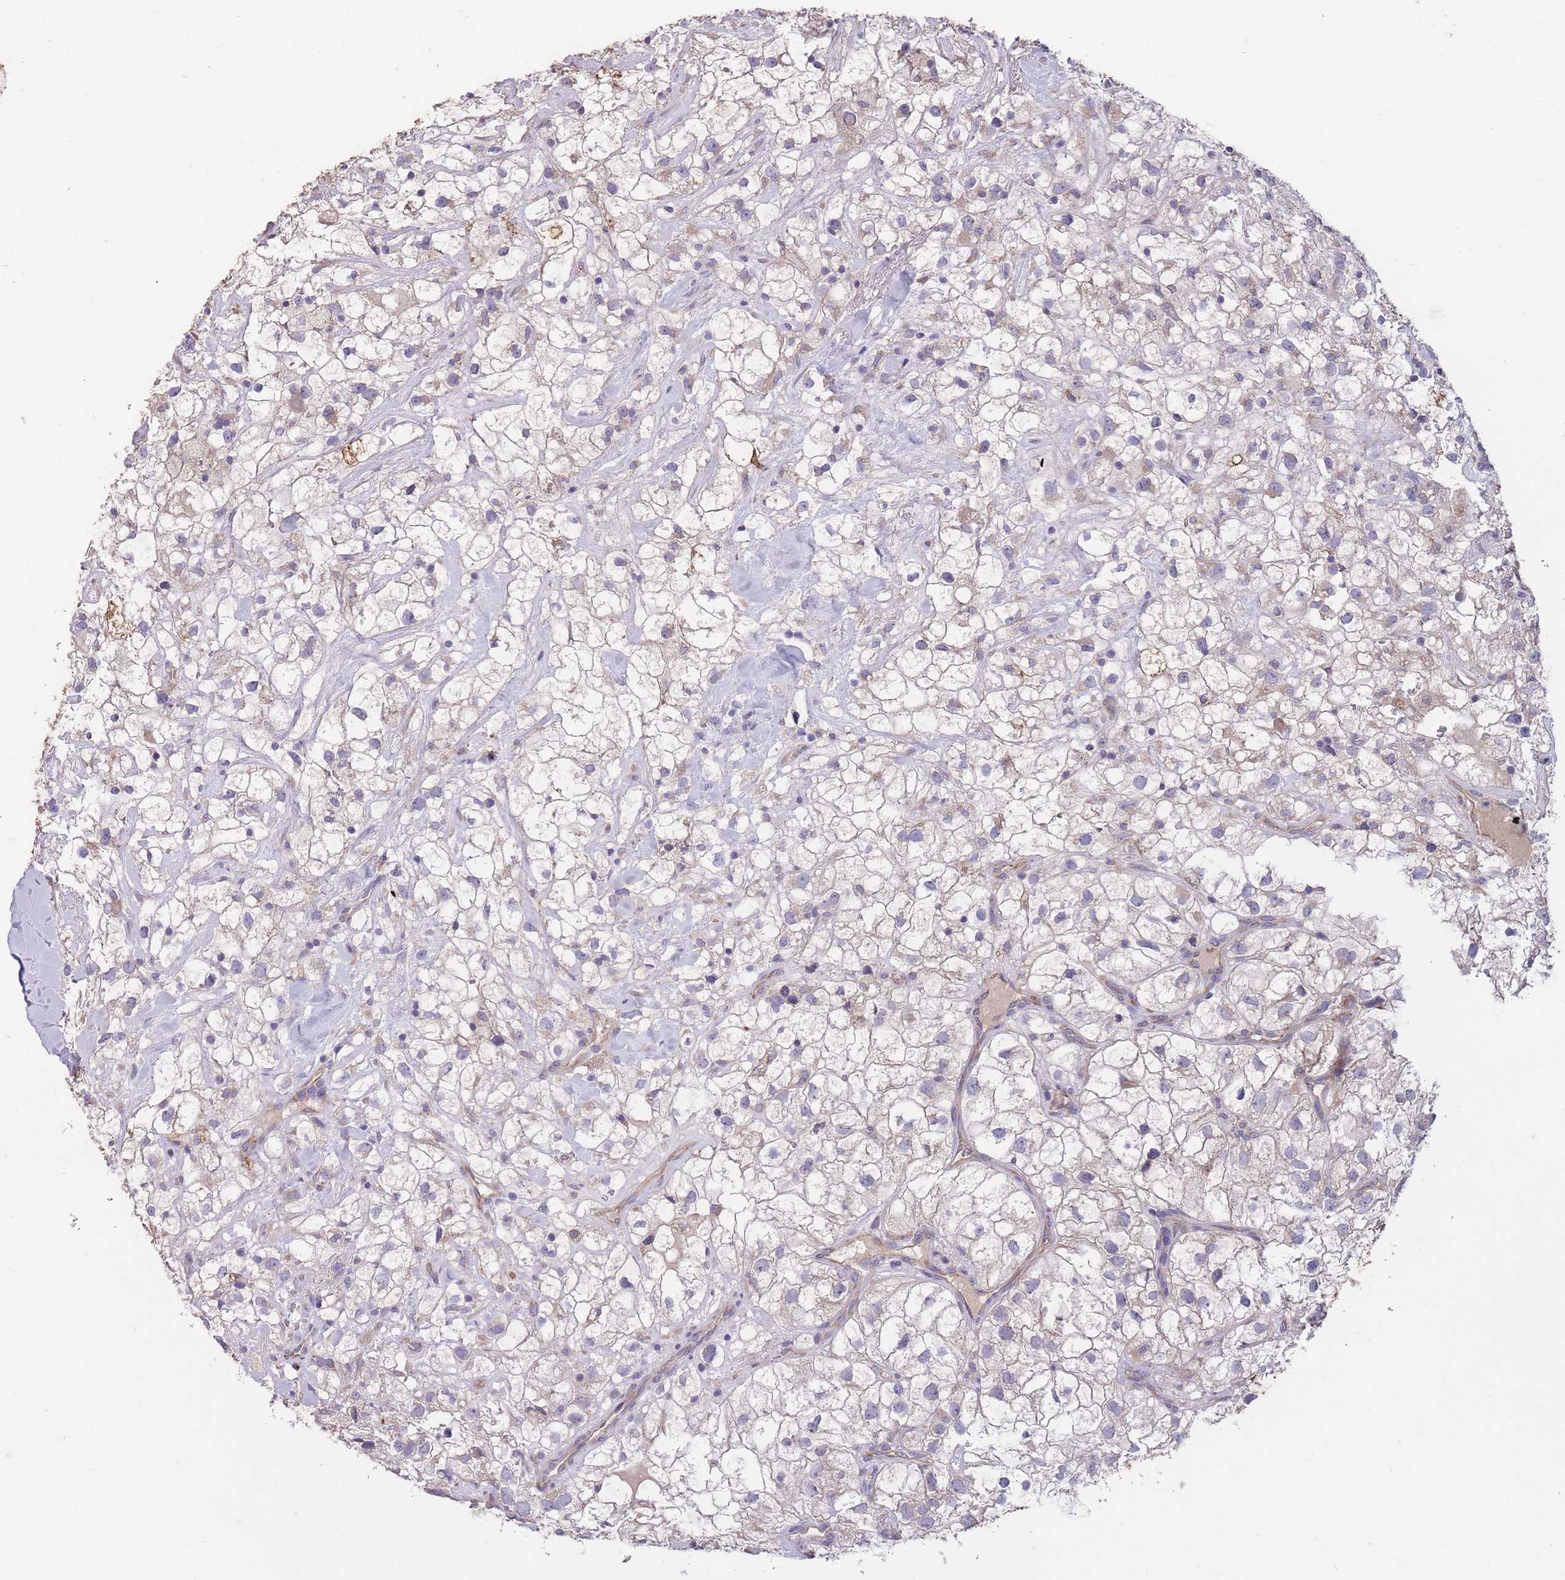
{"staining": {"intensity": "negative", "quantity": "none", "location": "none"}, "tissue": "renal cancer", "cell_type": "Tumor cells", "image_type": "cancer", "snomed": [{"axis": "morphology", "description": "Adenocarcinoma, NOS"}, {"axis": "topography", "description": "Kidney"}], "caption": "A photomicrograph of human renal adenocarcinoma is negative for staining in tumor cells.", "gene": "STIM2", "patient": {"sex": "male", "age": 59}}